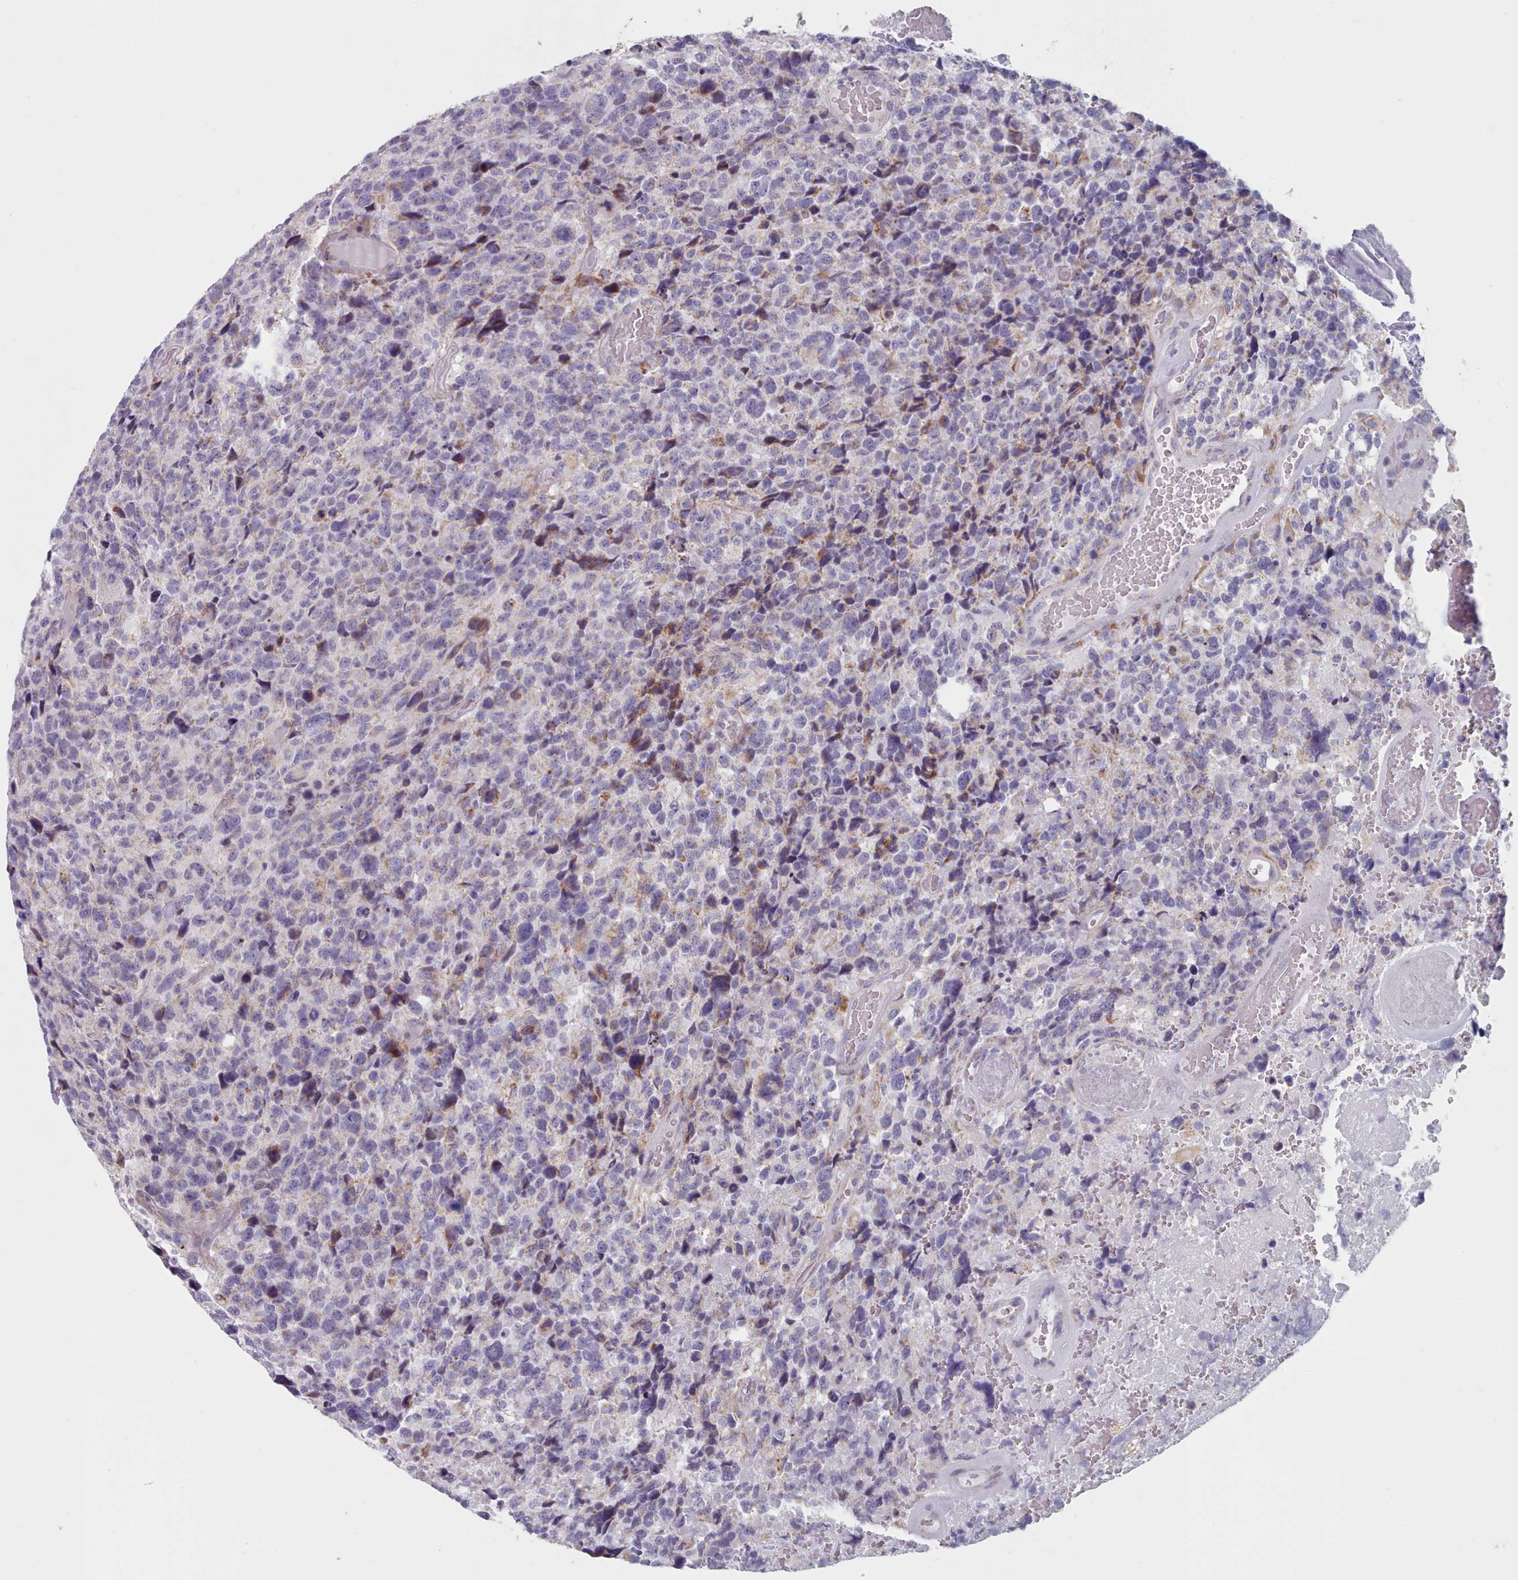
{"staining": {"intensity": "weak", "quantity": "<25%", "location": "cytoplasmic/membranous"}, "tissue": "glioma", "cell_type": "Tumor cells", "image_type": "cancer", "snomed": [{"axis": "morphology", "description": "Glioma, malignant, High grade"}, {"axis": "topography", "description": "Brain"}], "caption": "Glioma was stained to show a protein in brown. There is no significant positivity in tumor cells.", "gene": "FAM170B", "patient": {"sex": "male", "age": 69}}